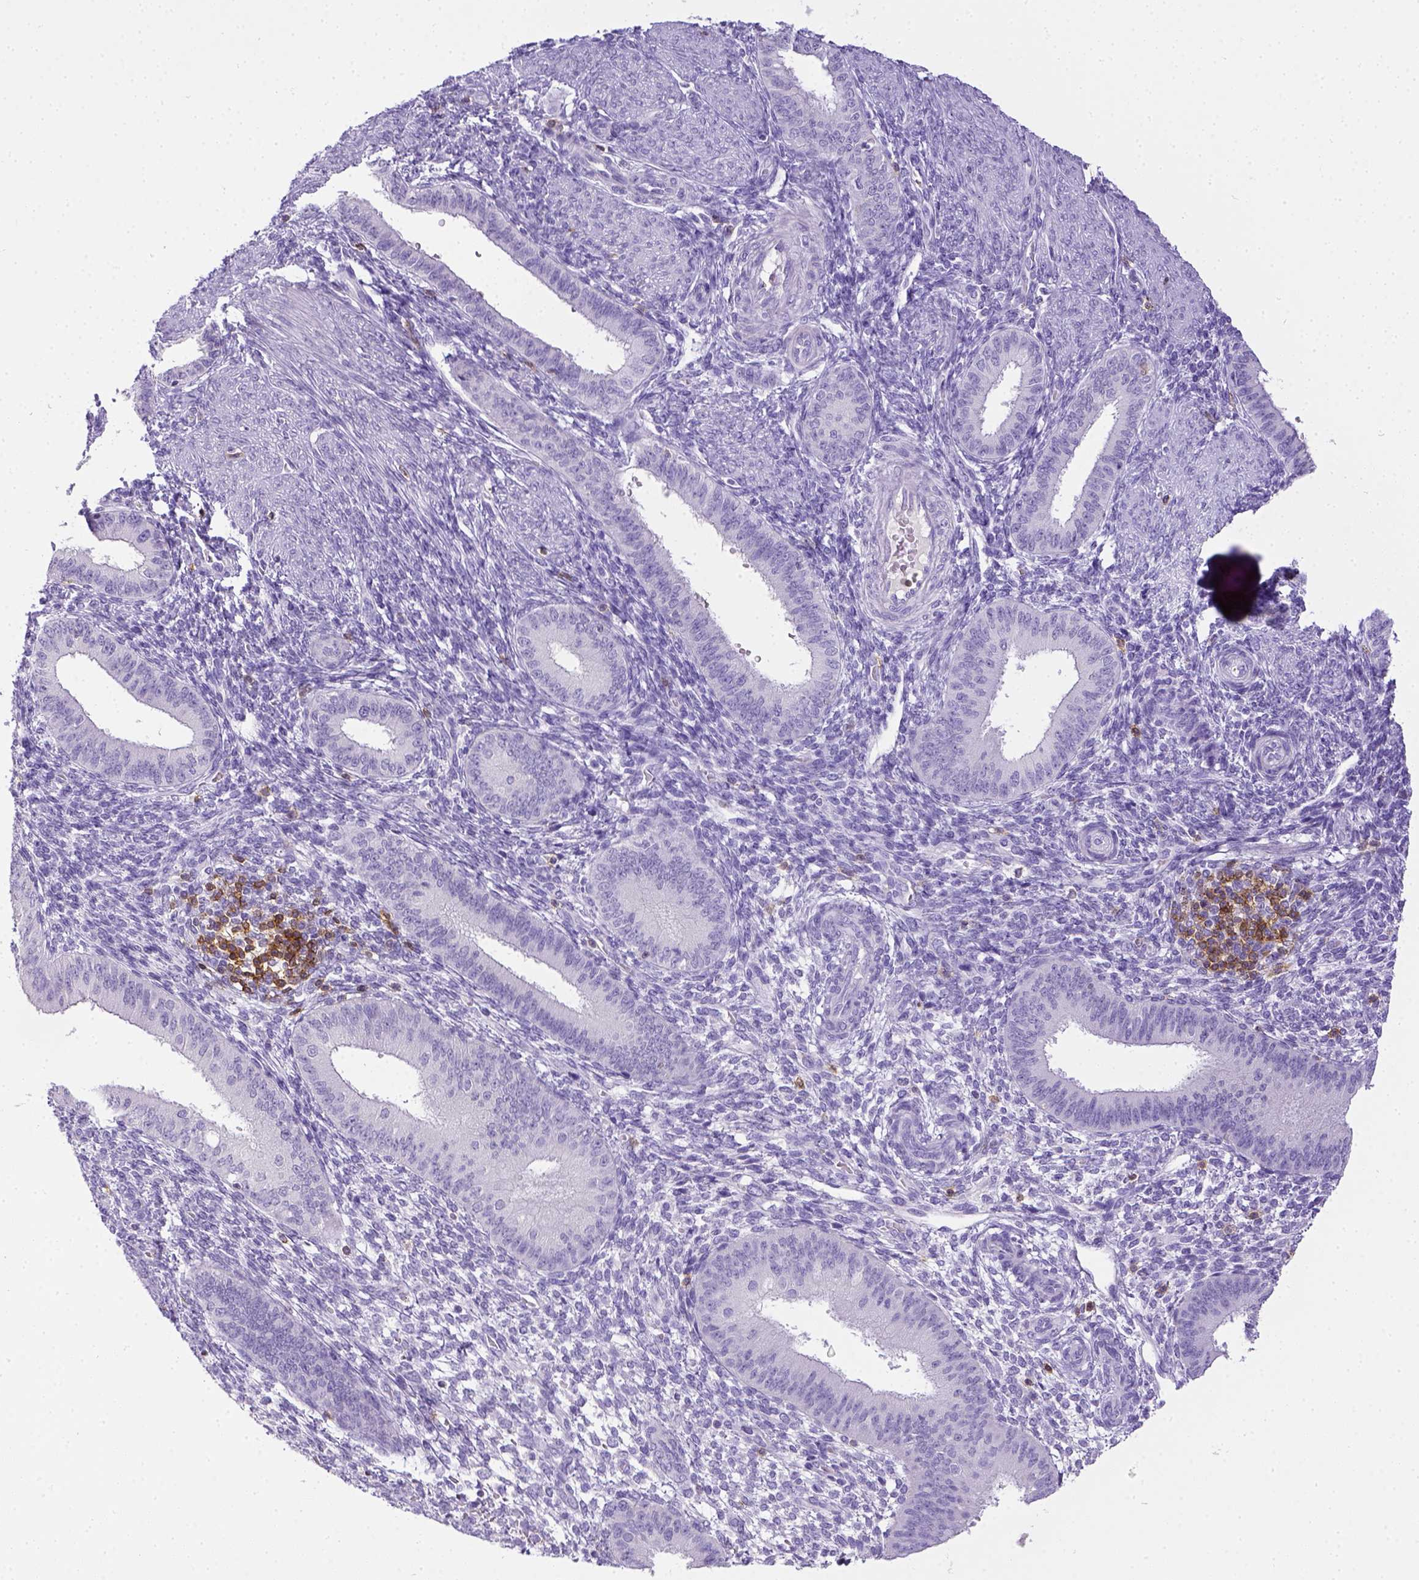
{"staining": {"intensity": "negative", "quantity": "none", "location": "none"}, "tissue": "endometrium", "cell_type": "Cells in endometrial stroma", "image_type": "normal", "snomed": [{"axis": "morphology", "description": "Normal tissue, NOS"}, {"axis": "topography", "description": "Endometrium"}], "caption": "Normal endometrium was stained to show a protein in brown. There is no significant expression in cells in endometrial stroma. (IHC, brightfield microscopy, high magnification).", "gene": "CD3E", "patient": {"sex": "female", "age": 39}}